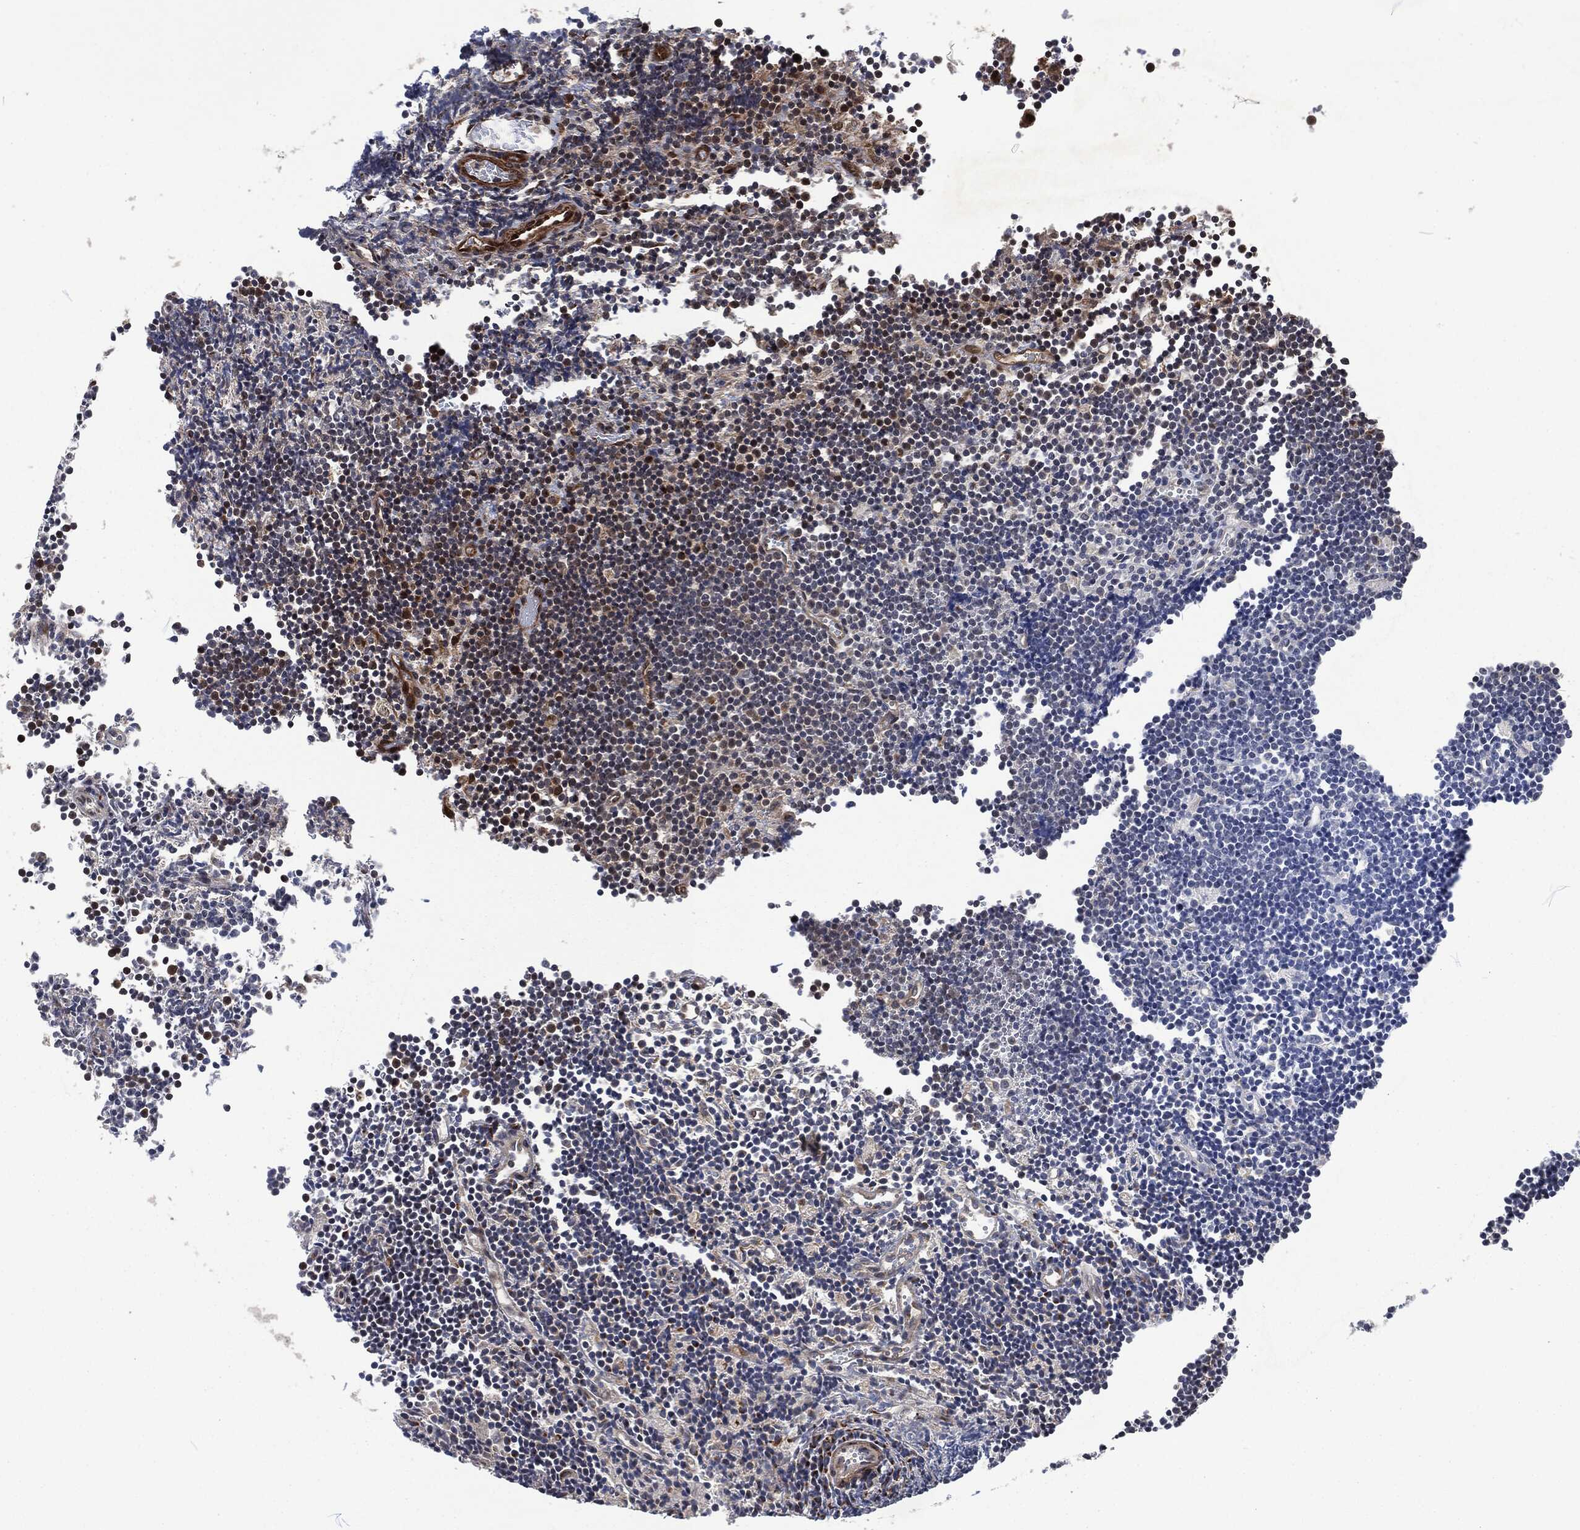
{"staining": {"intensity": "strong", "quantity": "<25%", "location": "cytoplasmic/membranous"}, "tissue": "lymphoma", "cell_type": "Tumor cells", "image_type": "cancer", "snomed": [{"axis": "morphology", "description": "Malignant lymphoma, non-Hodgkin's type, Low grade"}, {"axis": "topography", "description": "Brain"}], "caption": "Immunohistochemistry (IHC) (DAB) staining of human lymphoma exhibits strong cytoplasmic/membranous protein staining in approximately <25% of tumor cells.", "gene": "CMPK2", "patient": {"sex": "female", "age": 66}}